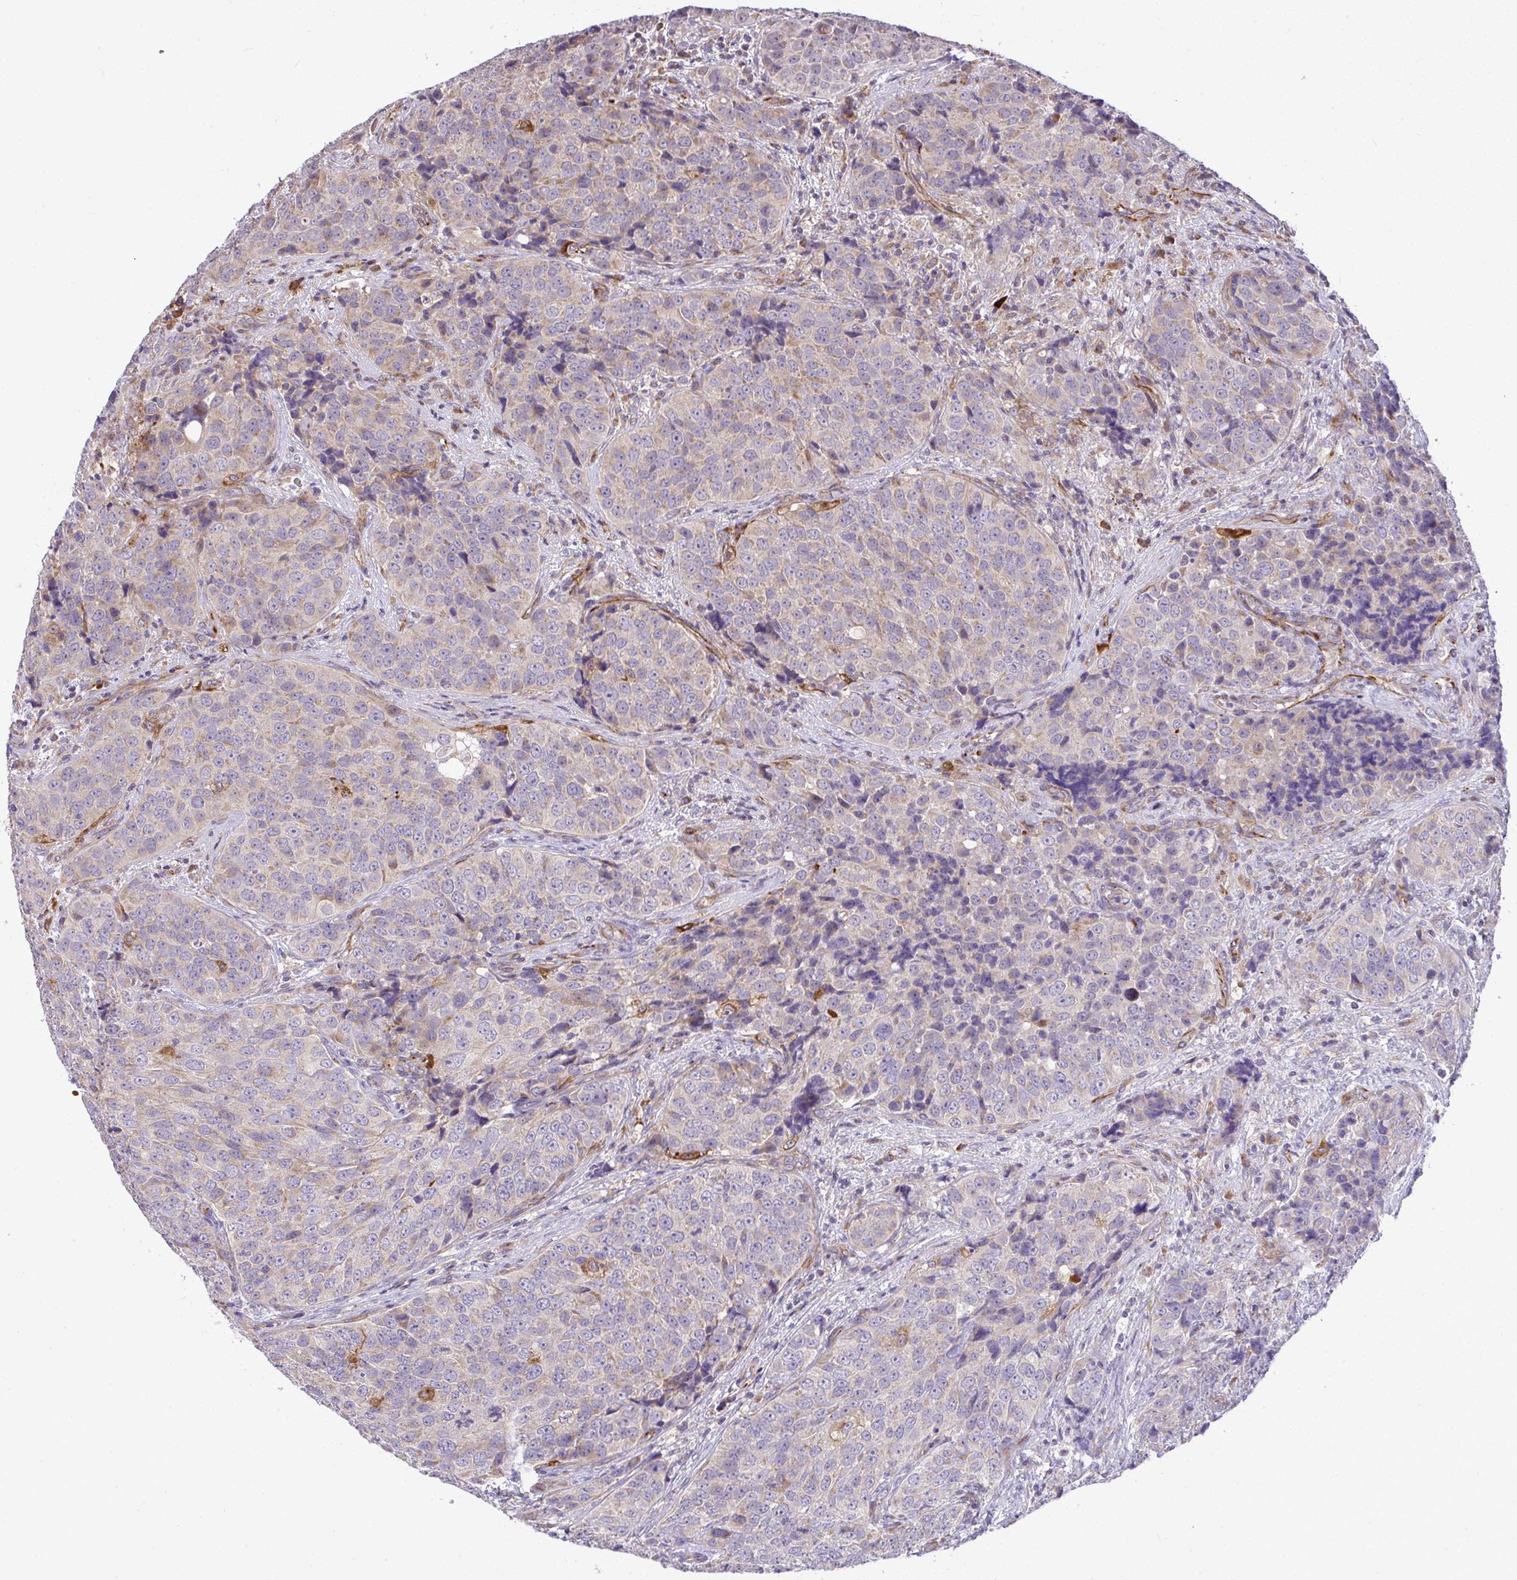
{"staining": {"intensity": "negative", "quantity": "none", "location": "none"}, "tissue": "urothelial cancer", "cell_type": "Tumor cells", "image_type": "cancer", "snomed": [{"axis": "morphology", "description": "Urothelial carcinoma, NOS"}, {"axis": "topography", "description": "Urinary bladder"}], "caption": "Immunohistochemical staining of urothelial cancer exhibits no significant expression in tumor cells. (DAB immunohistochemistry (IHC) with hematoxylin counter stain).", "gene": "GRID2", "patient": {"sex": "male", "age": 52}}